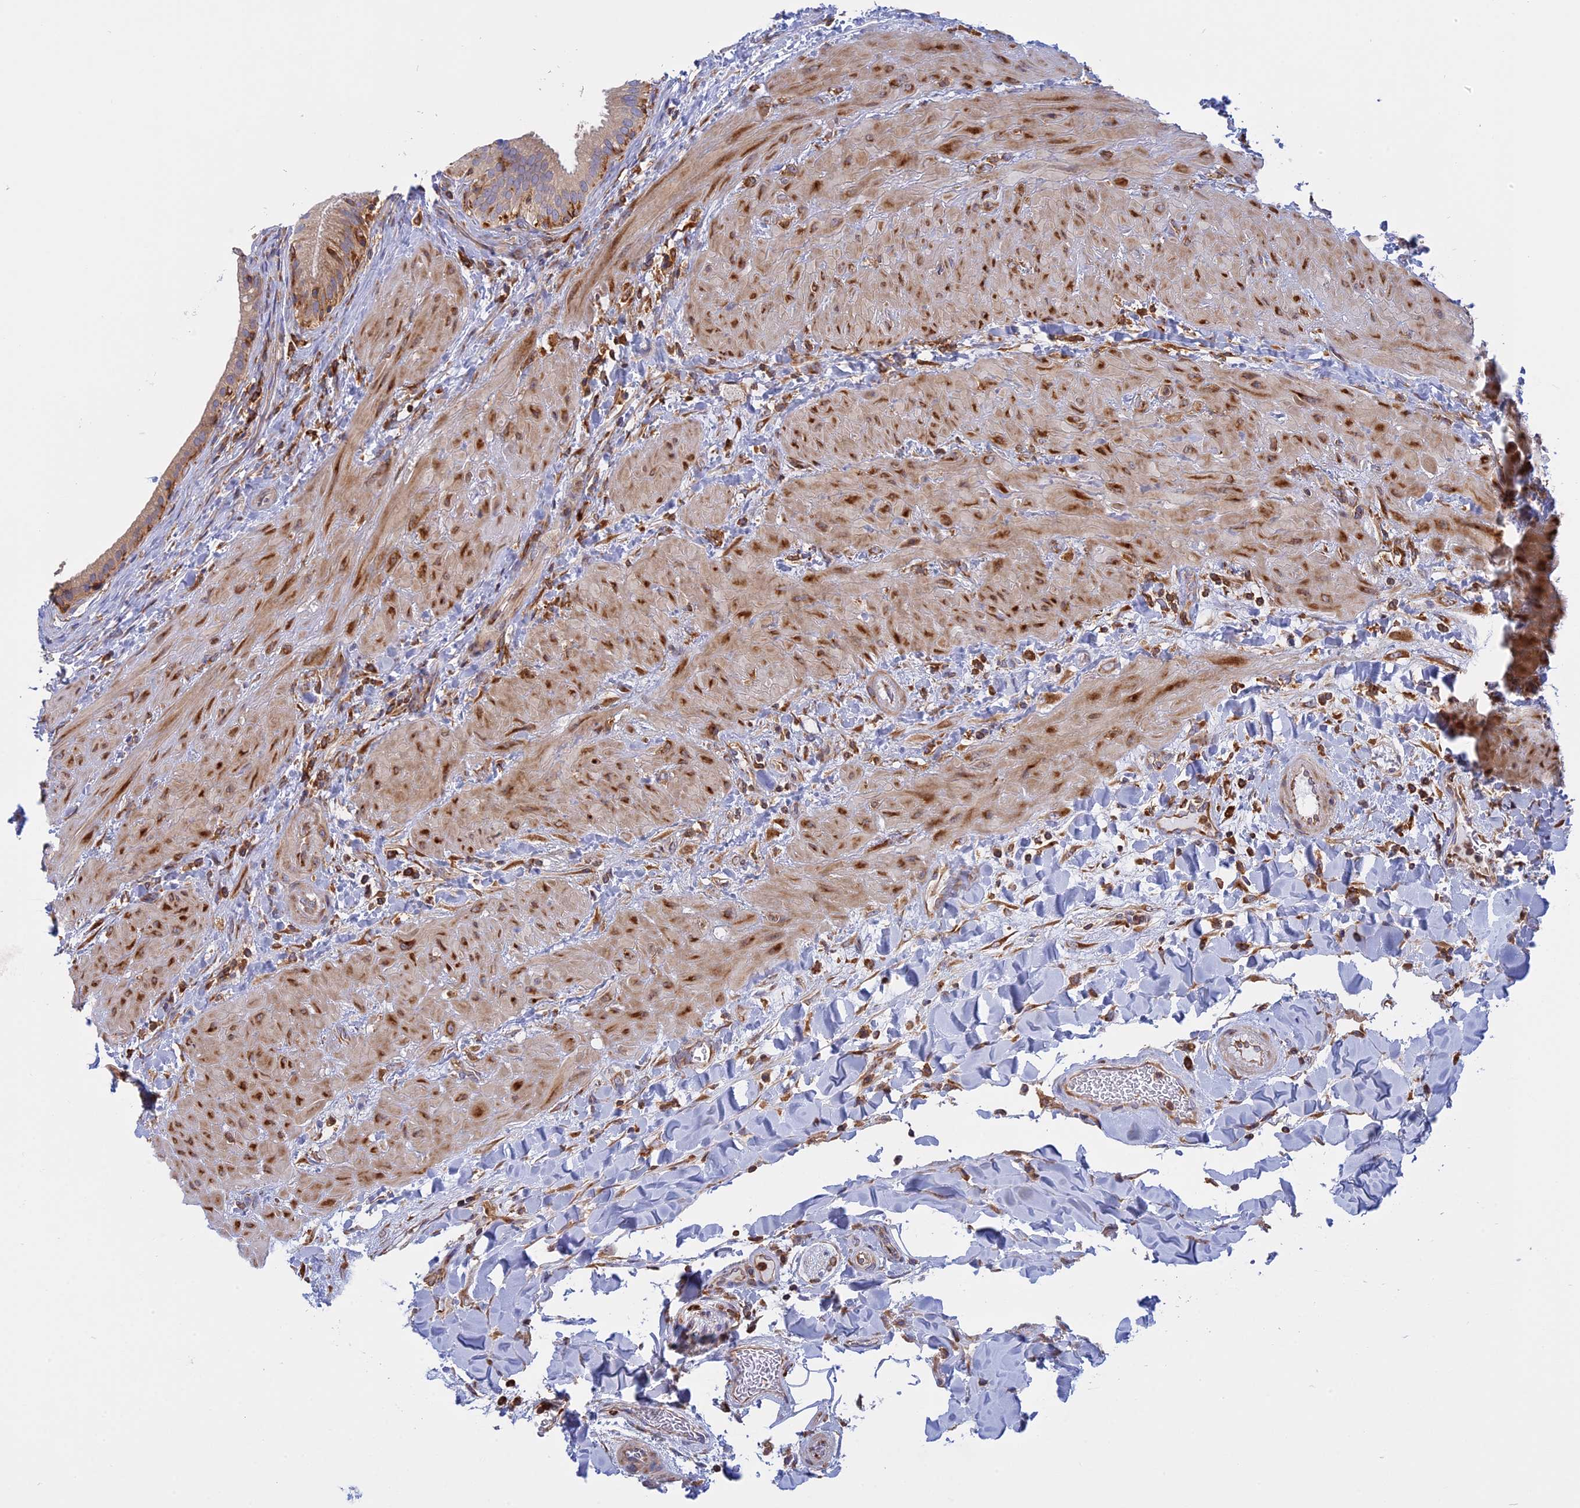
{"staining": {"intensity": "moderate", "quantity": ">75%", "location": "cytoplasmic/membranous"}, "tissue": "gallbladder", "cell_type": "Glandular cells", "image_type": "normal", "snomed": [{"axis": "morphology", "description": "Normal tissue, NOS"}, {"axis": "topography", "description": "Gallbladder"}], "caption": "Gallbladder stained for a protein exhibits moderate cytoplasmic/membranous positivity in glandular cells. Using DAB (brown) and hematoxylin (blue) stains, captured at high magnification using brightfield microscopy.", "gene": "GMIP", "patient": {"sex": "male", "age": 24}}